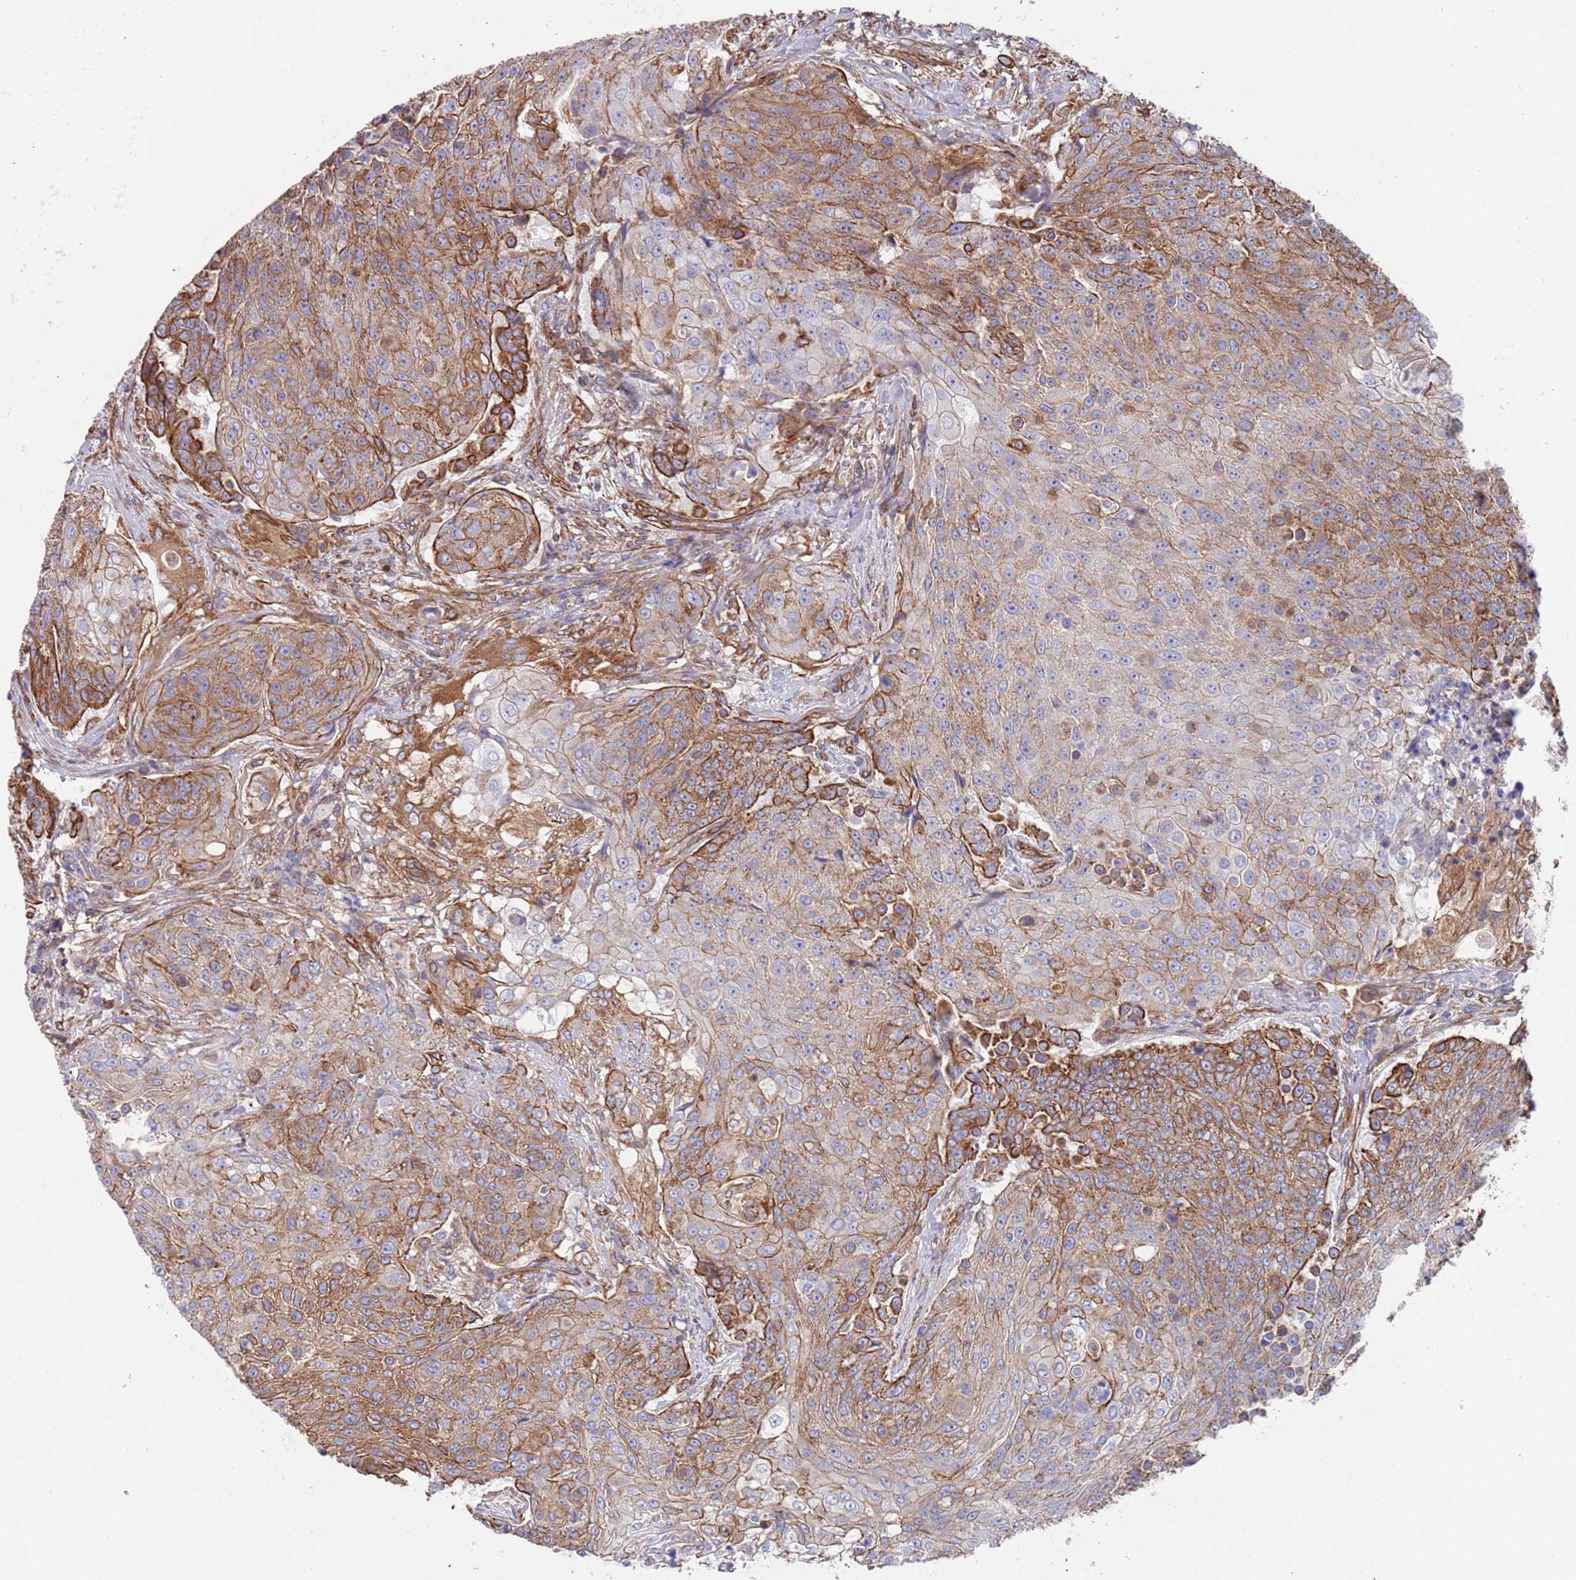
{"staining": {"intensity": "moderate", "quantity": "25%-75%", "location": "cytoplasmic/membranous"}, "tissue": "urothelial cancer", "cell_type": "Tumor cells", "image_type": "cancer", "snomed": [{"axis": "morphology", "description": "Urothelial carcinoma, High grade"}, {"axis": "topography", "description": "Urinary bladder"}], "caption": "This micrograph reveals immunohistochemistry (IHC) staining of urothelial carcinoma (high-grade), with medium moderate cytoplasmic/membranous positivity in about 25%-75% of tumor cells.", "gene": "JAKMIP2", "patient": {"sex": "female", "age": 63}}